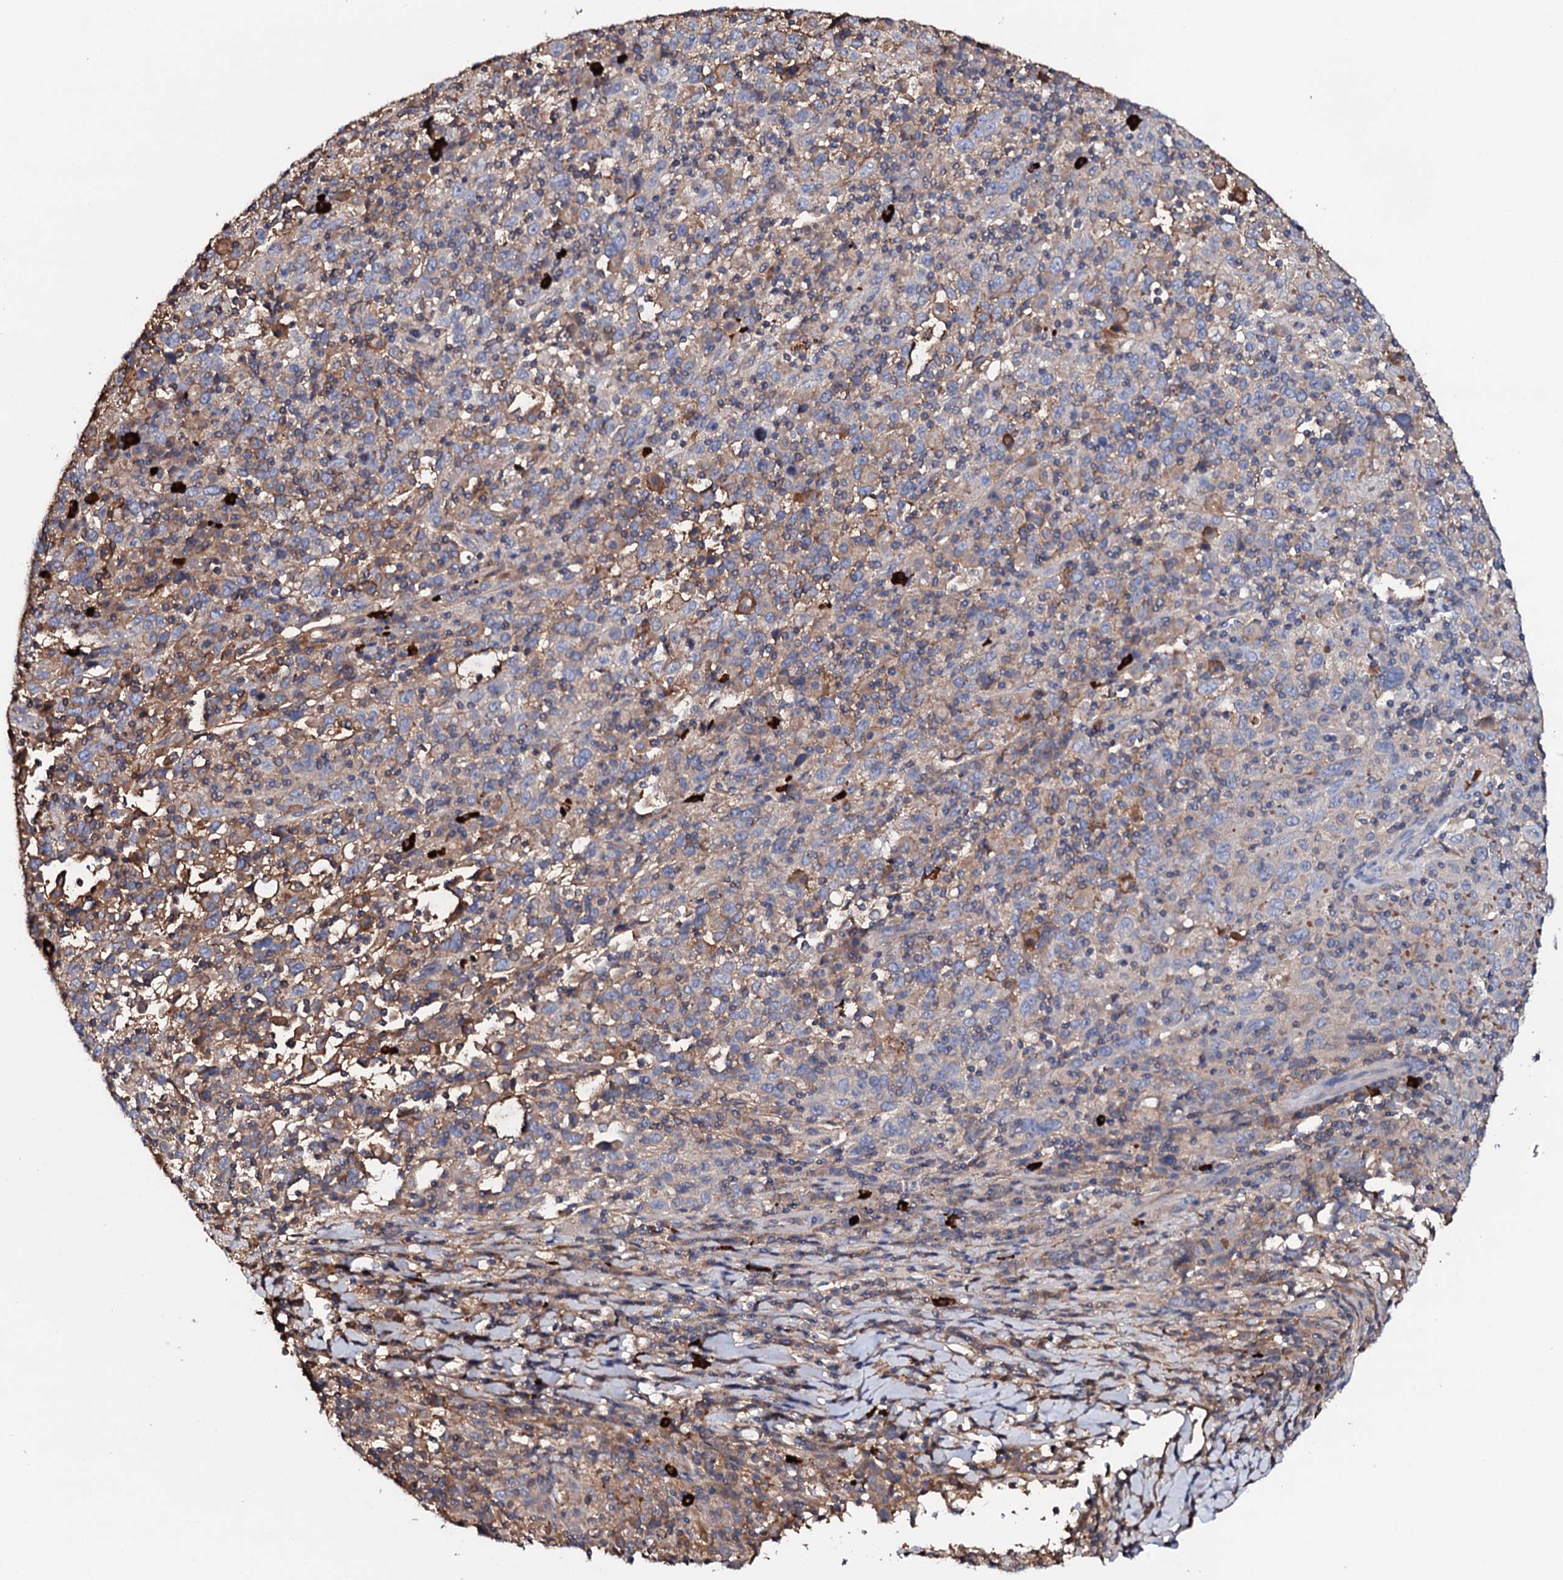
{"staining": {"intensity": "moderate", "quantity": "<25%", "location": "cytoplasmic/membranous"}, "tissue": "cervical cancer", "cell_type": "Tumor cells", "image_type": "cancer", "snomed": [{"axis": "morphology", "description": "Squamous cell carcinoma, NOS"}, {"axis": "topography", "description": "Cervix"}], "caption": "Protein expression analysis of human cervical cancer (squamous cell carcinoma) reveals moderate cytoplasmic/membranous staining in about <25% of tumor cells.", "gene": "TCAF2", "patient": {"sex": "female", "age": 46}}